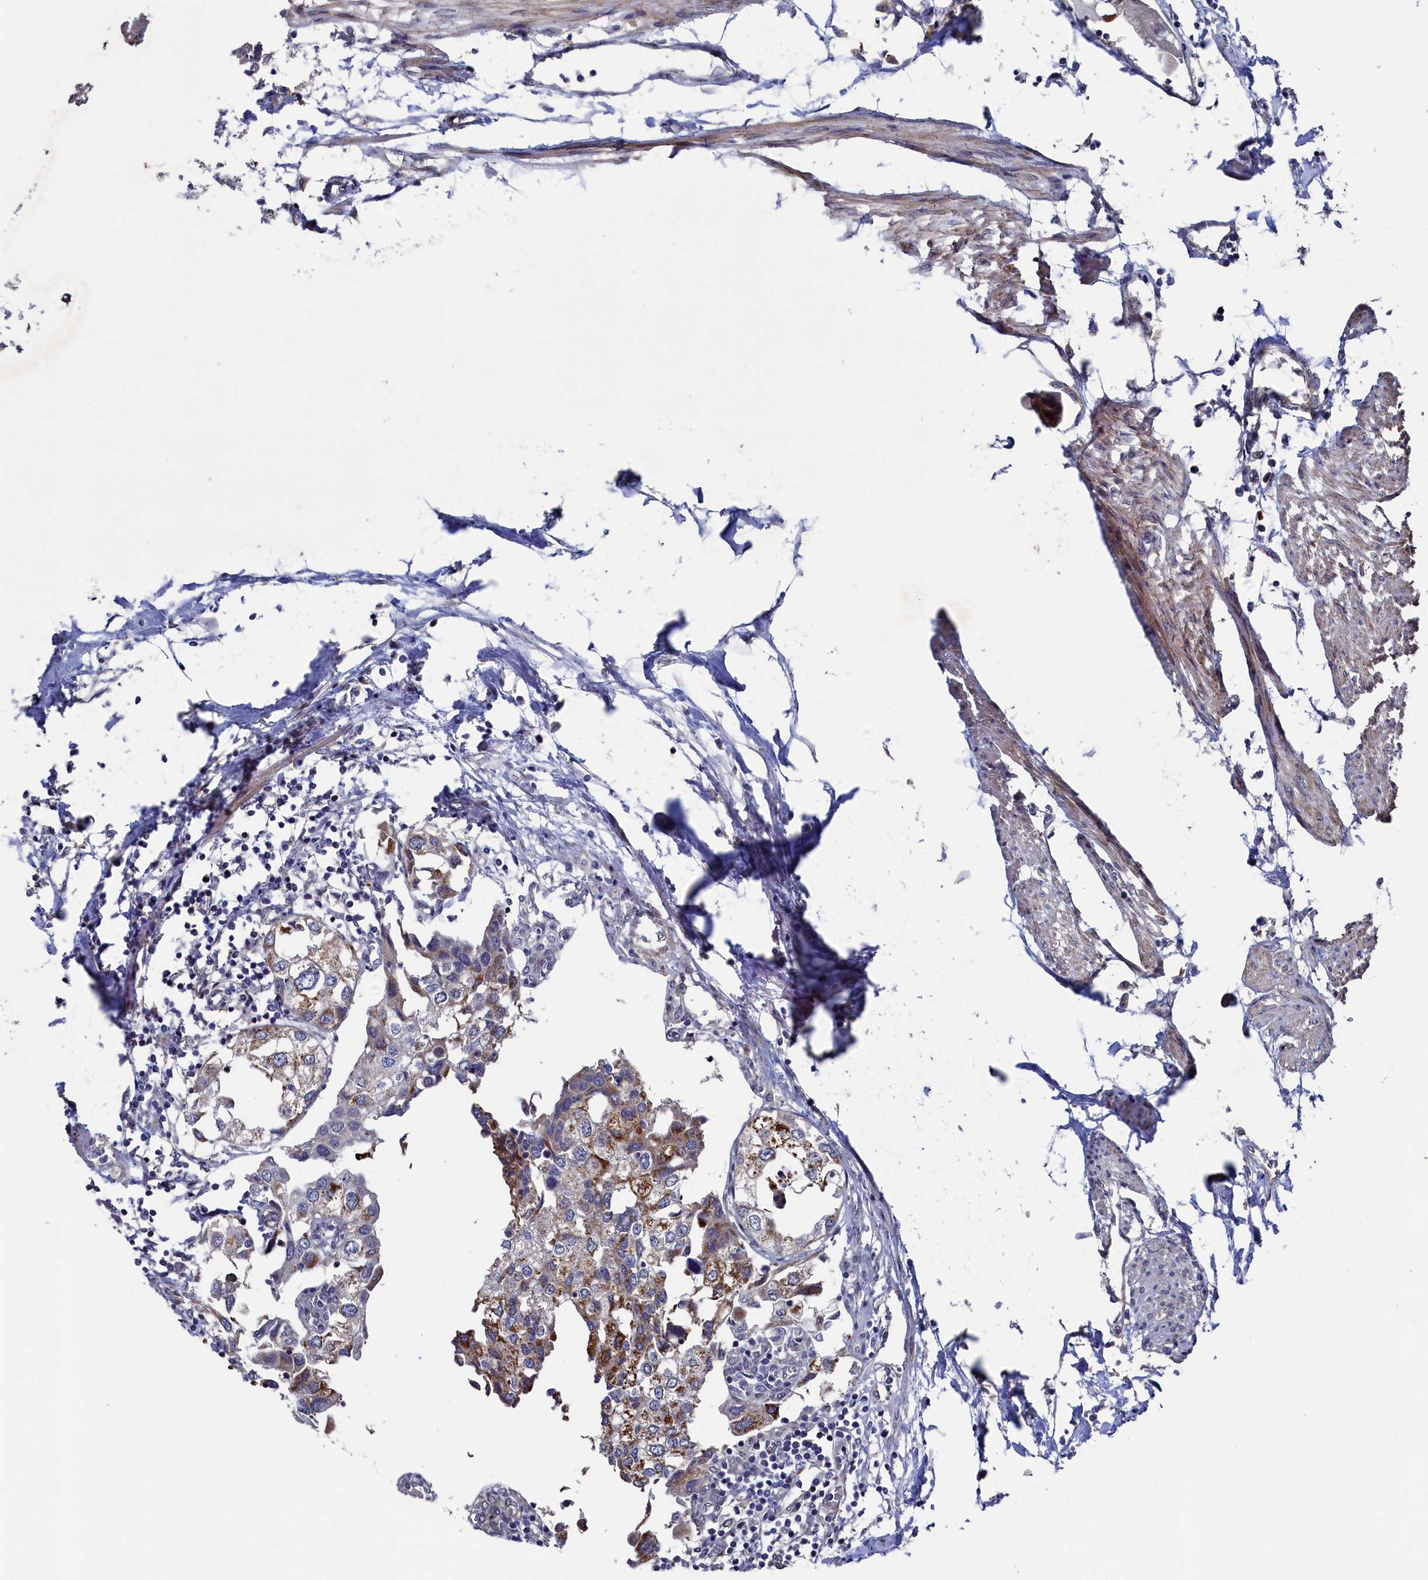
{"staining": {"intensity": "moderate", "quantity": "<25%", "location": "cytoplasmic/membranous"}, "tissue": "urothelial cancer", "cell_type": "Tumor cells", "image_type": "cancer", "snomed": [{"axis": "morphology", "description": "Urothelial carcinoma, High grade"}, {"axis": "topography", "description": "Urinary bladder"}], "caption": "Urothelial cancer stained with a protein marker reveals moderate staining in tumor cells.", "gene": "ZNF891", "patient": {"sex": "male", "age": 64}}